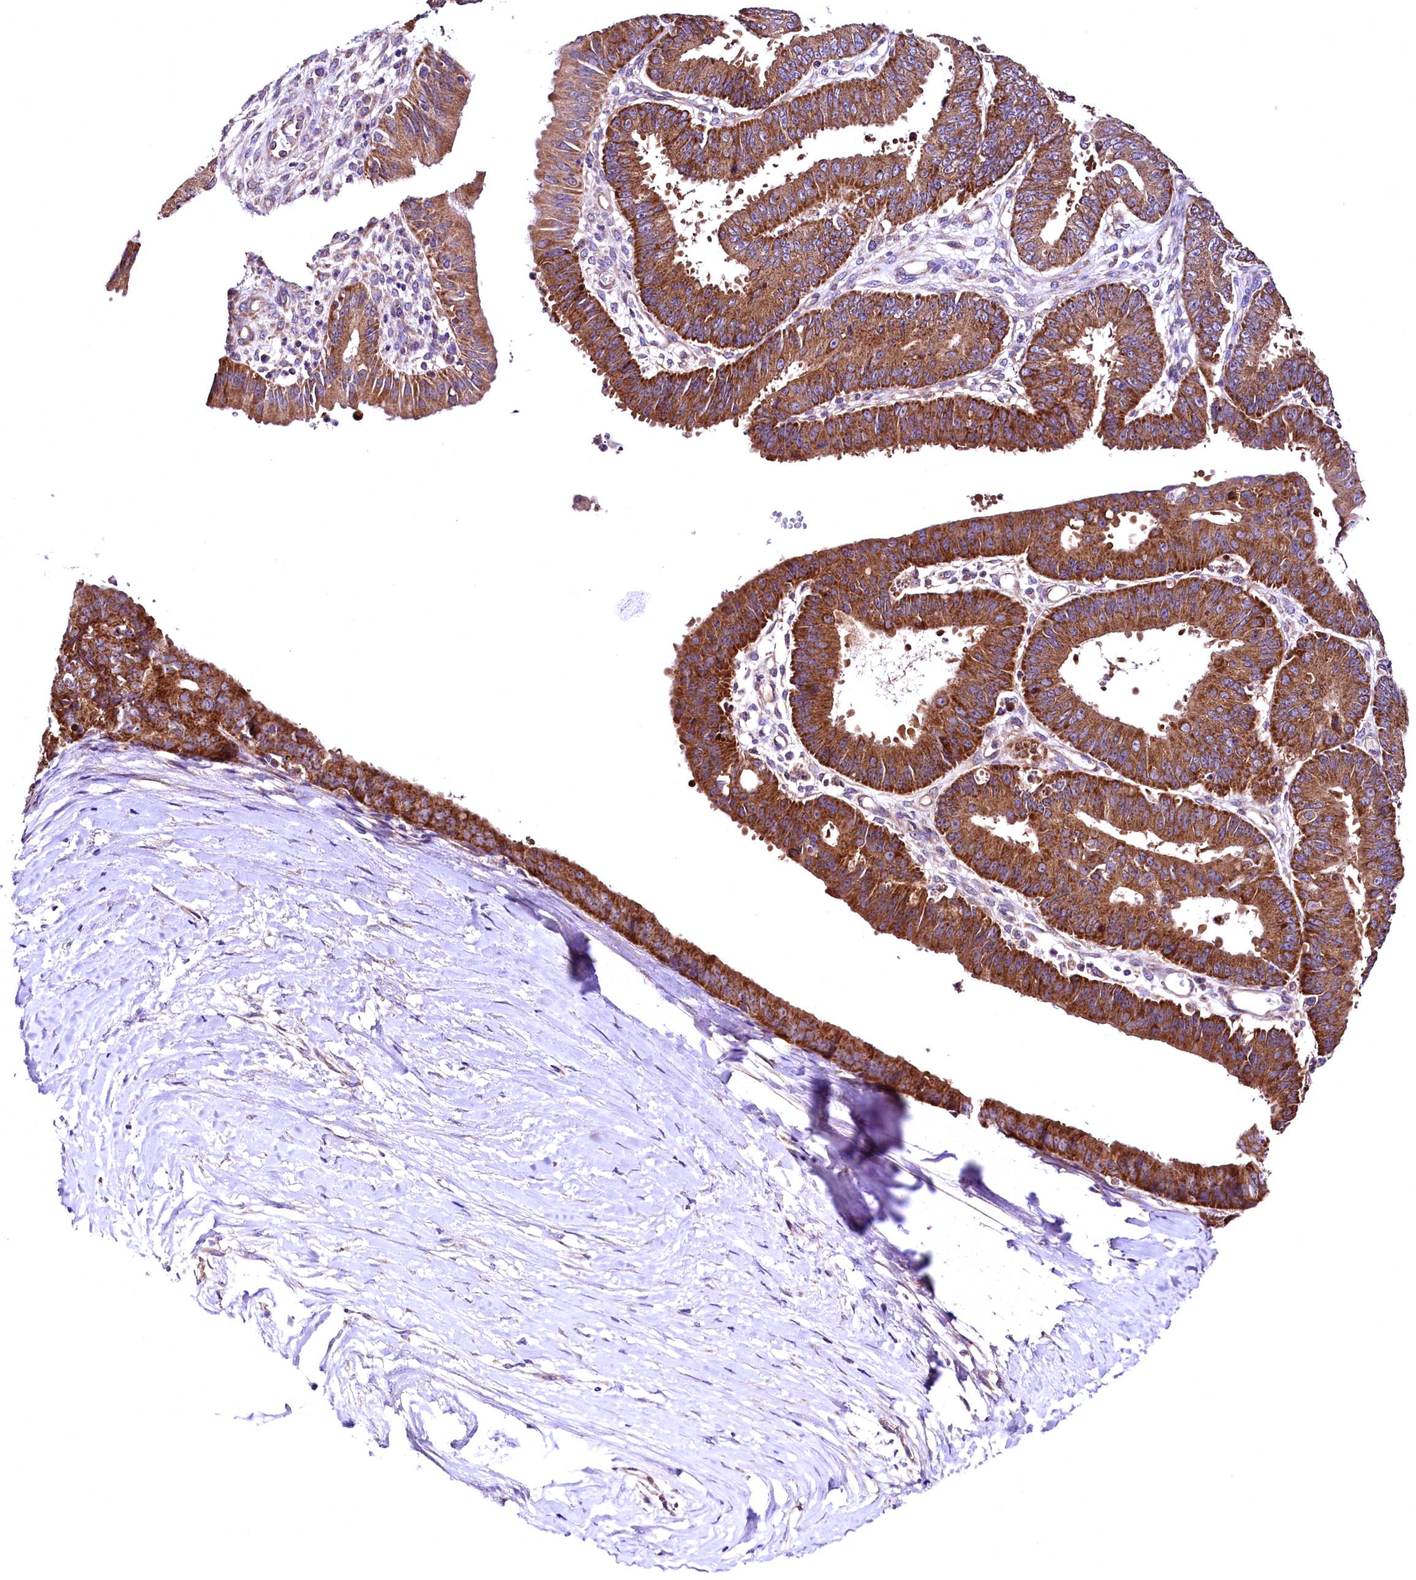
{"staining": {"intensity": "strong", "quantity": ">75%", "location": "cytoplasmic/membranous"}, "tissue": "ovarian cancer", "cell_type": "Tumor cells", "image_type": "cancer", "snomed": [{"axis": "morphology", "description": "Carcinoma, endometroid"}, {"axis": "topography", "description": "Appendix"}, {"axis": "topography", "description": "Ovary"}], "caption": "Immunohistochemical staining of human ovarian cancer shows high levels of strong cytoplasmic/membranous staining in about >75% of tumor cells.", "gene": "MRPL57", "patient": {"sex": "female", "age": 42}}